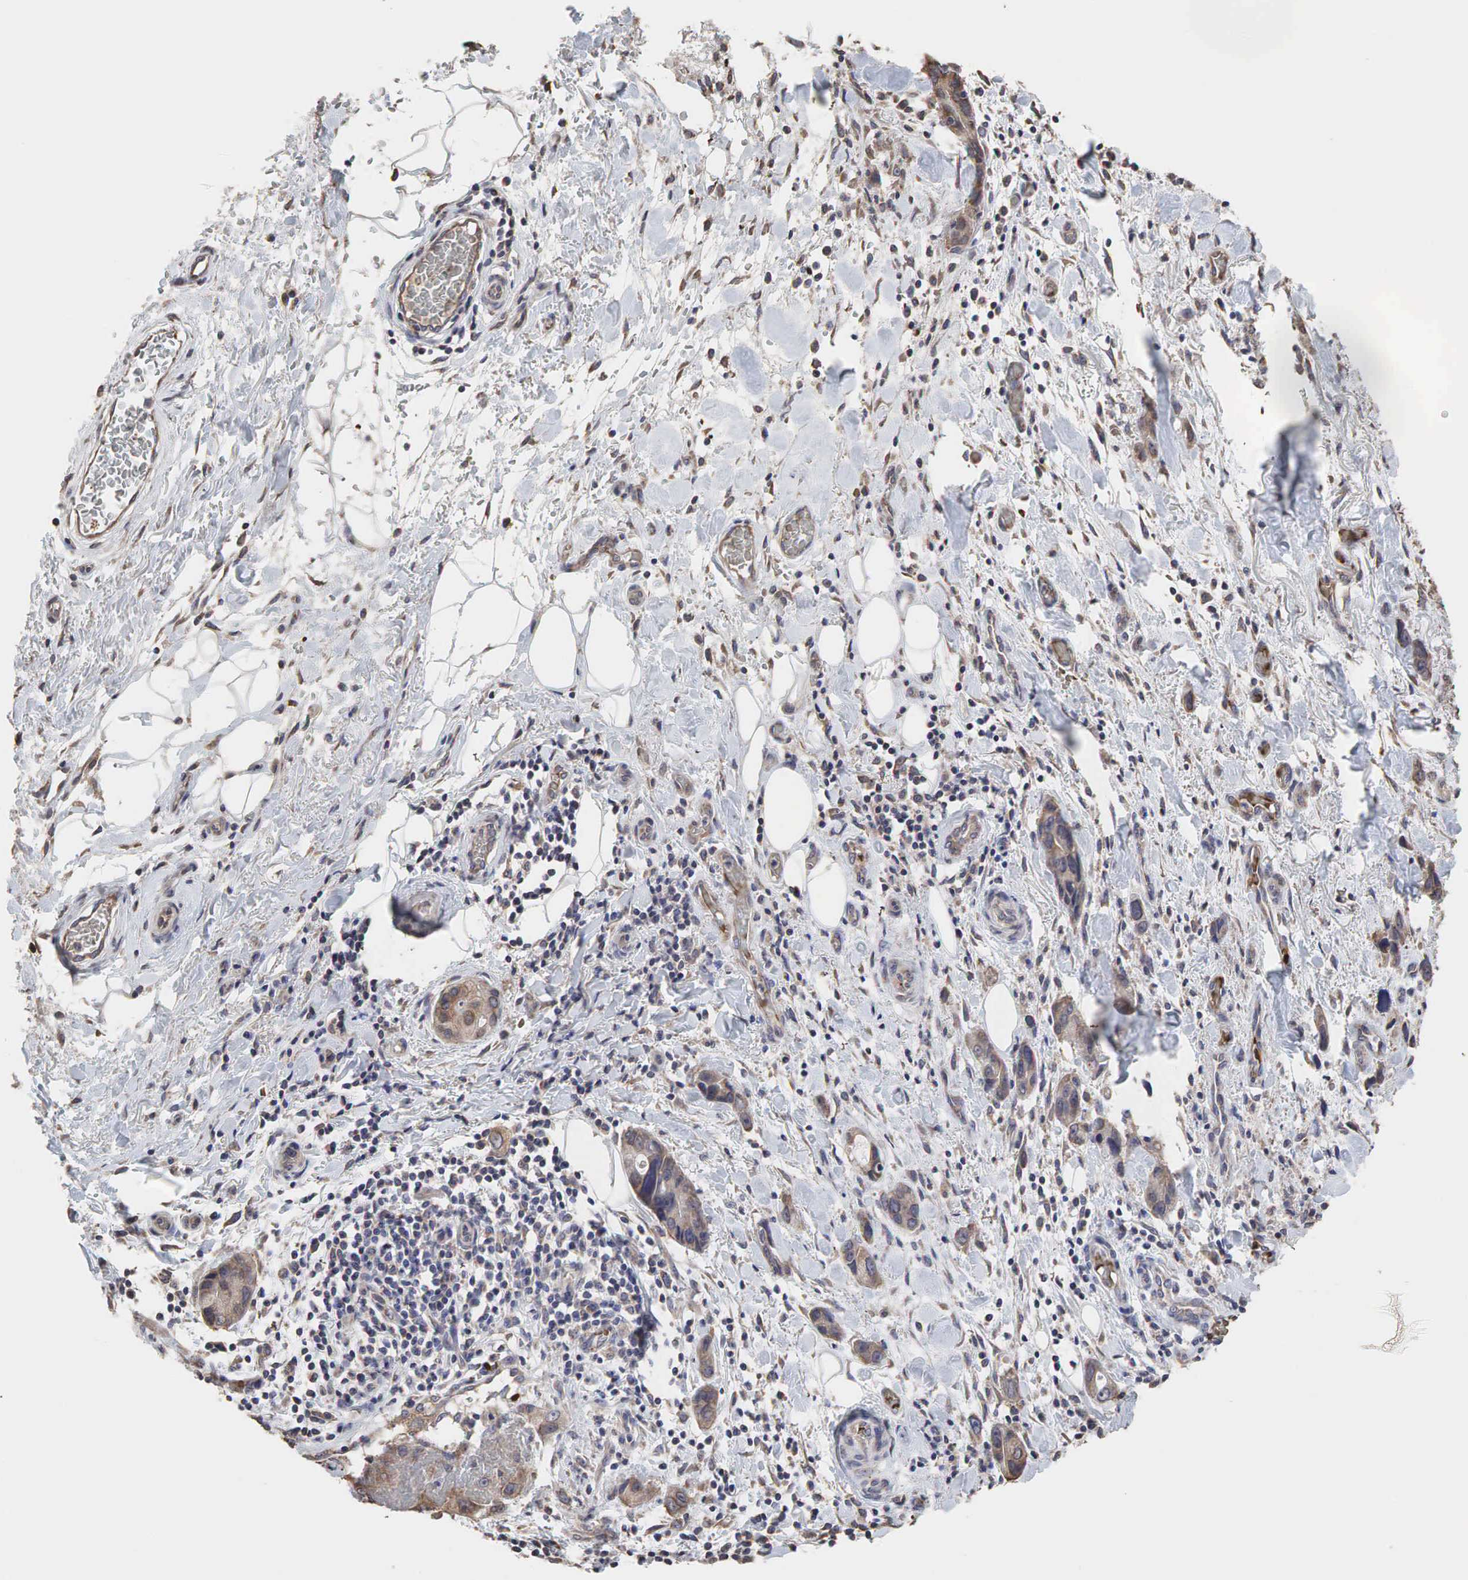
{"staining": {"intensity": "weak", "quantity": "25%-75%", "location": "cytoplasmic/membranous"}, "tissue": "stomach cancer", "cell_type": "Tumor cells", "image_type": "cancer", "snomed": [{"axis": "morphology", "description": "Adenocarcinoma, NOS"}, {"axis": "topography", "description": "Stomach, upper"}], "caption": "Adenocarcinoma (stomach) tissue reveals weak cytoplasmic/membranous staining in about 25%-75% of tumor cells The staining was performed using DAB (3,3'-diaminobenzidine), with brown indicating positive protein expression. Nuclei are stained blue with hematoxylin.", "gene": "PABPC5", "patient": {"sex": "male", "age": 47}}